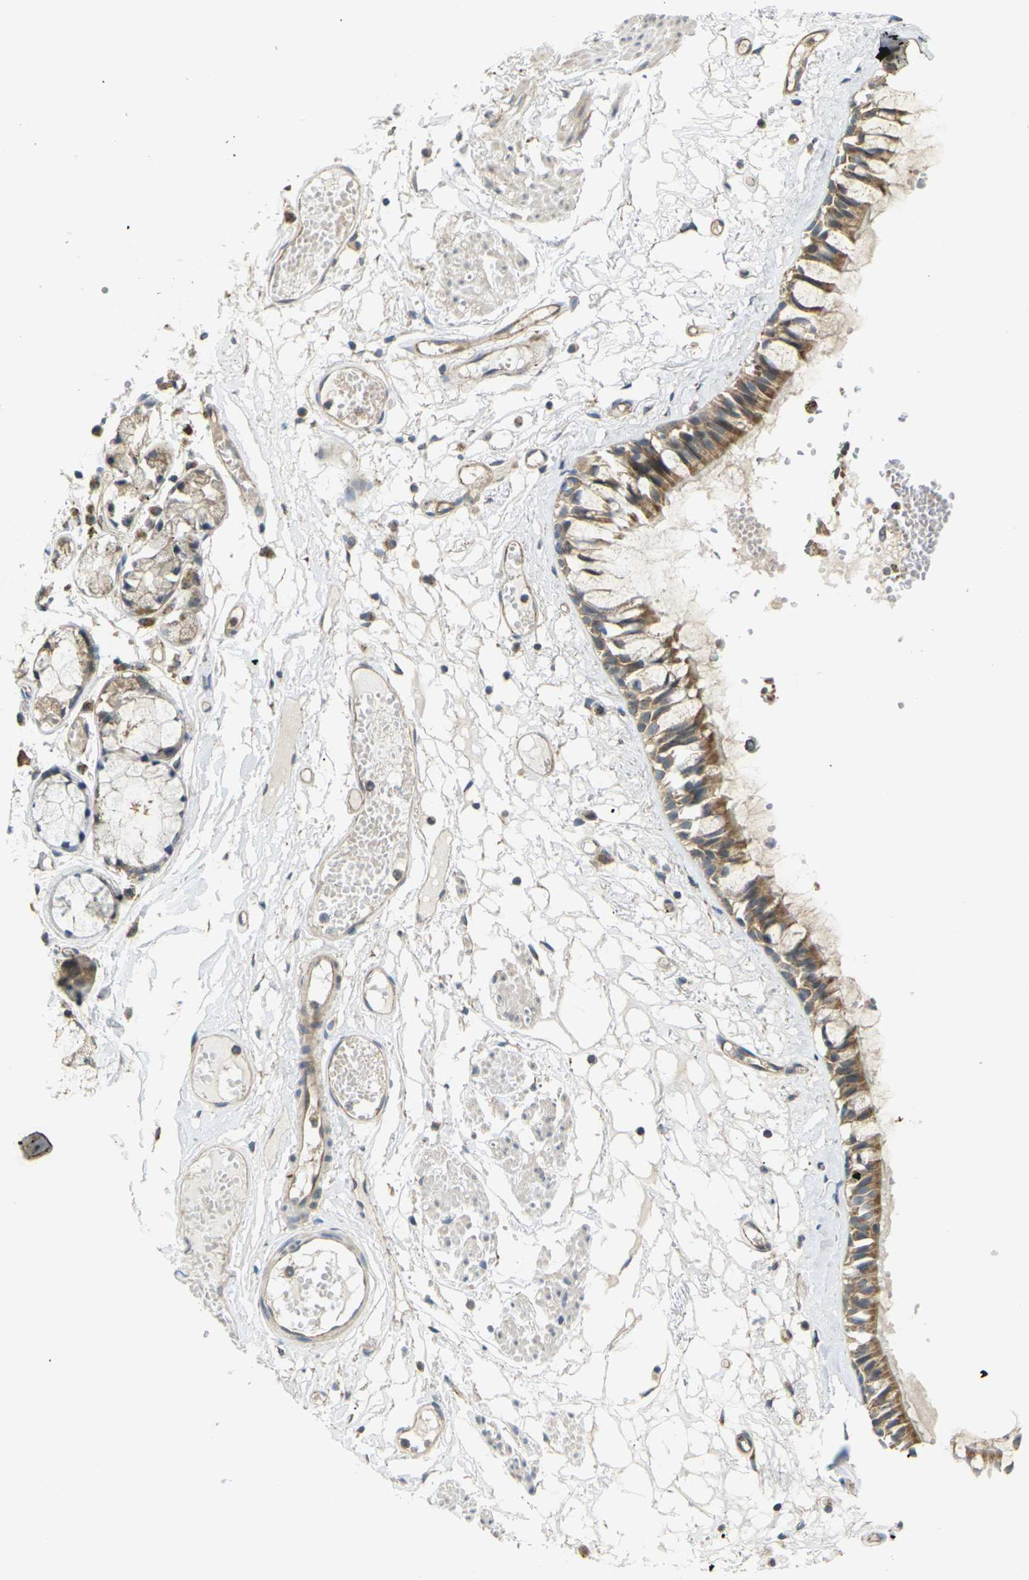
{"staining": {"intensity": "moderate", "quantity": ">75%", "location": "cytoplasmic/membranous"}, "tissue": "bronchus", "cell_type": "Respiratory epithelial cells", "image_type": "normal", "snomed": [{"axis": "morphology", "description": "Normal tissue, NOS"}, {"axis": "morphology", "description": "Inflammation, NOS"}, {"axis": "topography", "description": "Cartilage tissue"}, {"axis": "topography", "description": "Lung"}], "caption": "Immunohistochemical staining of normal human bronchus reveals >75% levels of moderate cytoplasmic/membranous protein expression in about >75% of respiratory epithelial cells.", "gene": "KSR1", "patient": {"sex": "male", "age": 71}}